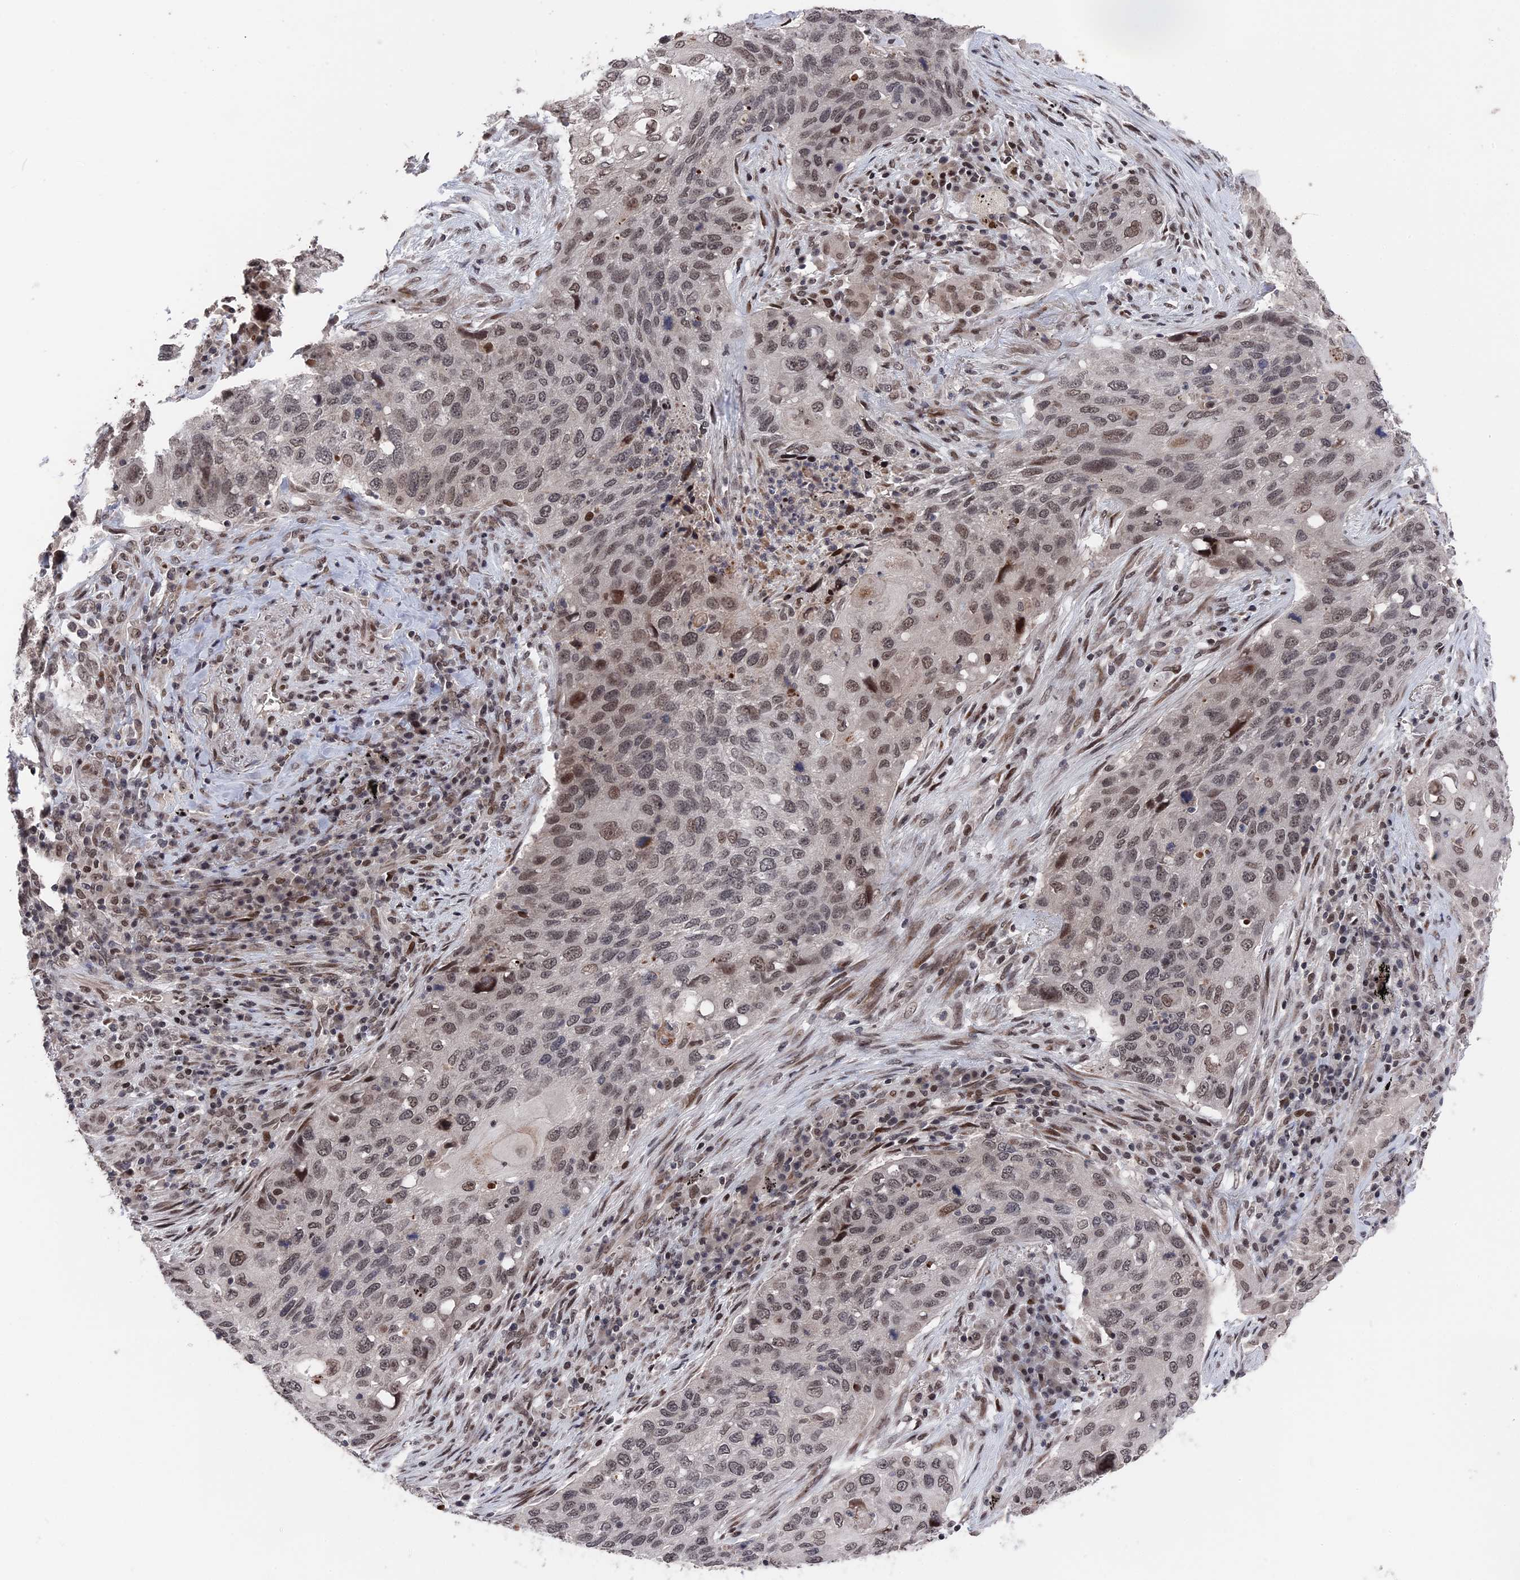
{"staining": {"intensity": "moderate", "quantity": "<25%", "location": "nuclear"}, "tissue": "lung cancer", "cell_type": "Tumor cells", "image_type": "cancer", "snomed": [{"axis": "morphology", "description": "Squamous cell carcinoma, NOS"}, {"axis": "topography", "description": "Lung"}], "caption": "Moderate nuclear protein expression is appreciated in approximately <25% of tumor cells in lung squamous cell carcinoma.", "gene": "NR2C2AP", "patient": {"sex": "female", "age": 63}}